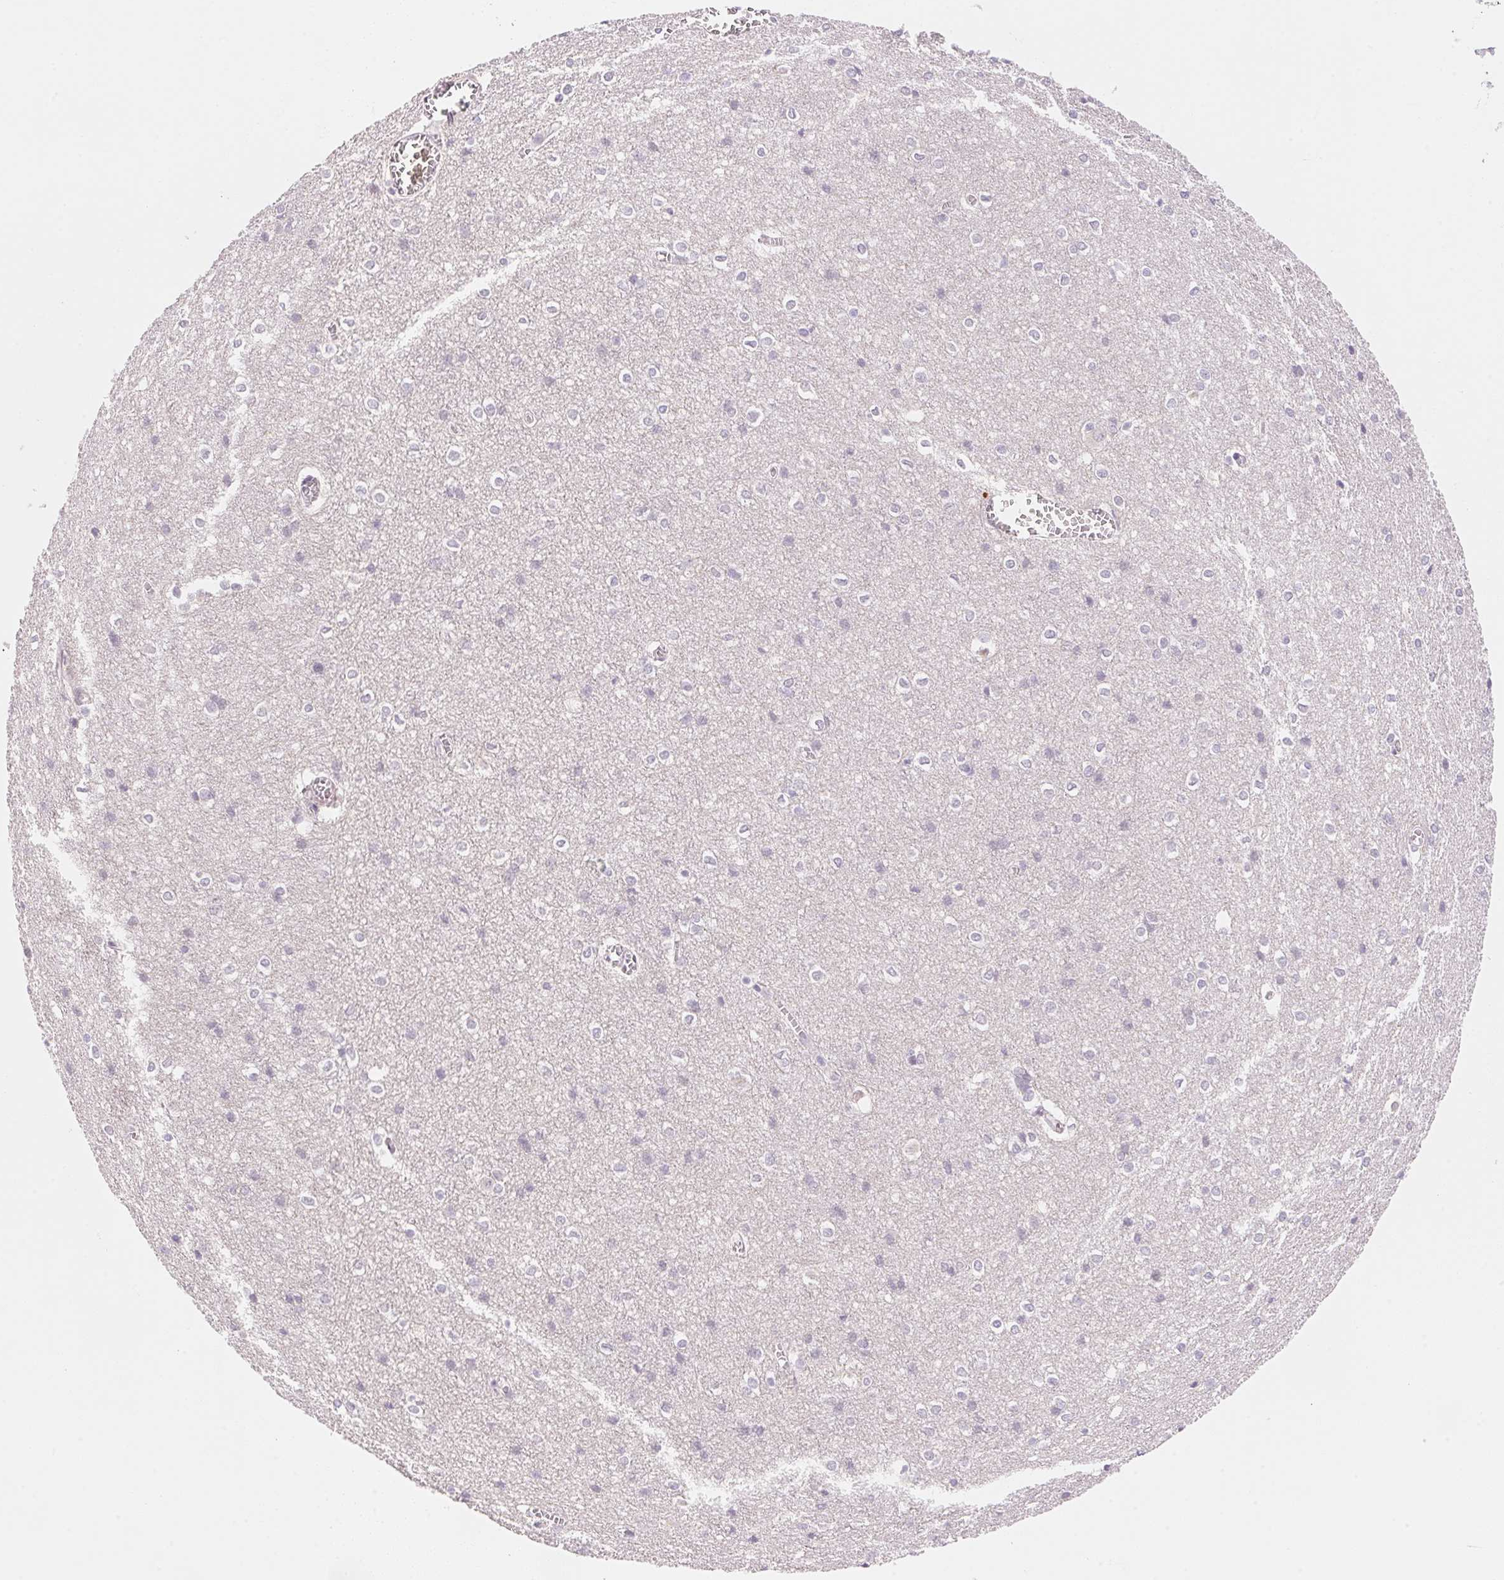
{"staining": {"intensity": "negative", "quantity": "none", "location": "none"}, "tissue": "cerebral cortex", "cell_type": "Endothelial cells", "image_type": "normal", "snomed": [{"axis": "morphology", "description": "Normal tissue, NOS"}, {"axis": "topography", "description": "Cerebral cortex"}], "caption": "An immunohistochemistry histopathology image of normal cerebral cortex is shown. There is no staining in endothelial cells of cerebral cortex. (DAB IHC, high magnification).", "gene": "TEKT1", "patient": {"sex": "male", "age": 37}}